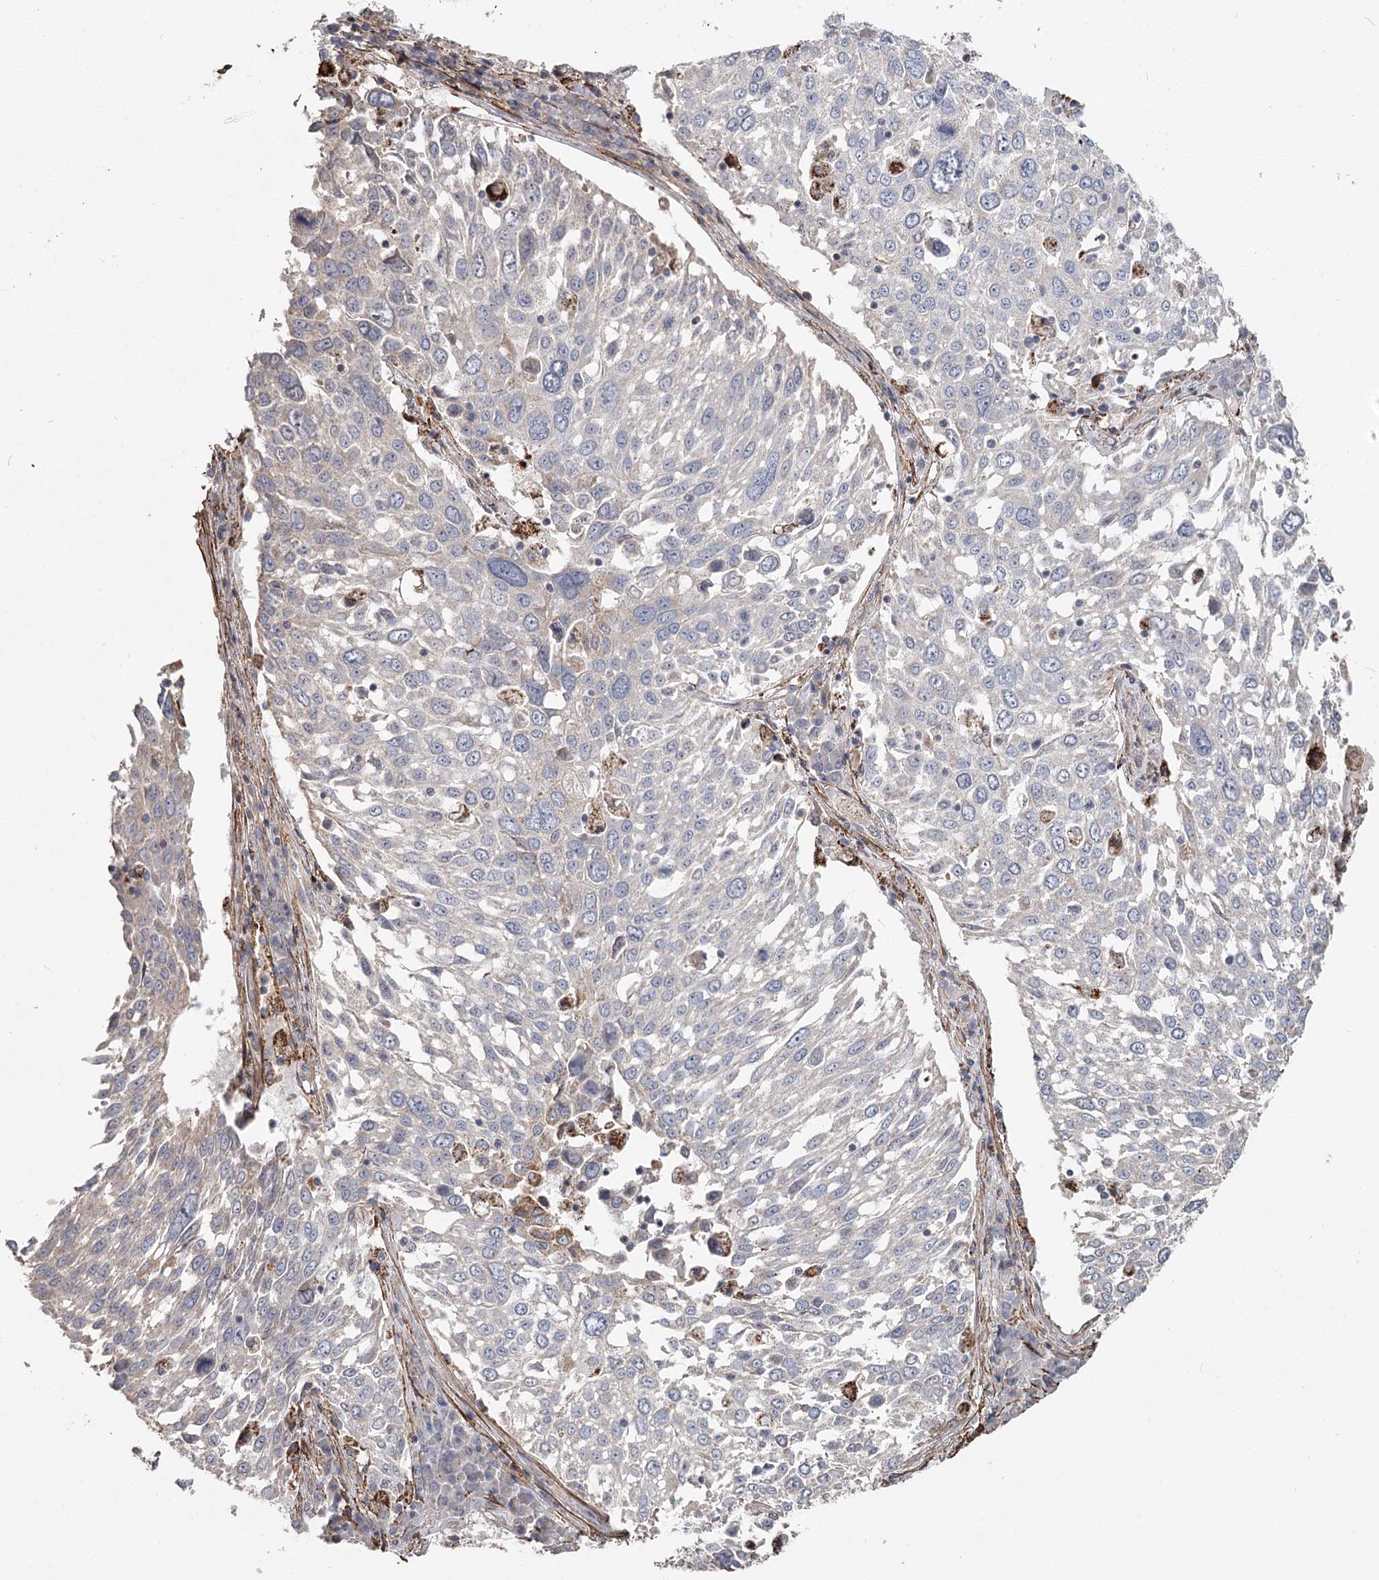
{"staining": {"intensity": "negative", "quantity": "none", "location": "none"}, "tissue": "lung cancer", "cell_type": "Tumor cells", "image_type": "cancer", "snomed": [{"axis": "morphology", "description": "Squamous cell carcinoma, NOS"}, {"axis": "topography", "description": "Lung"}], "caption": "IHC histopathology image of lung cancer stained for a protein (brown), which shows no positivity in tumor cells.", "gene": "DHRS9", "patient": {"sex": "male", "age": 65}}